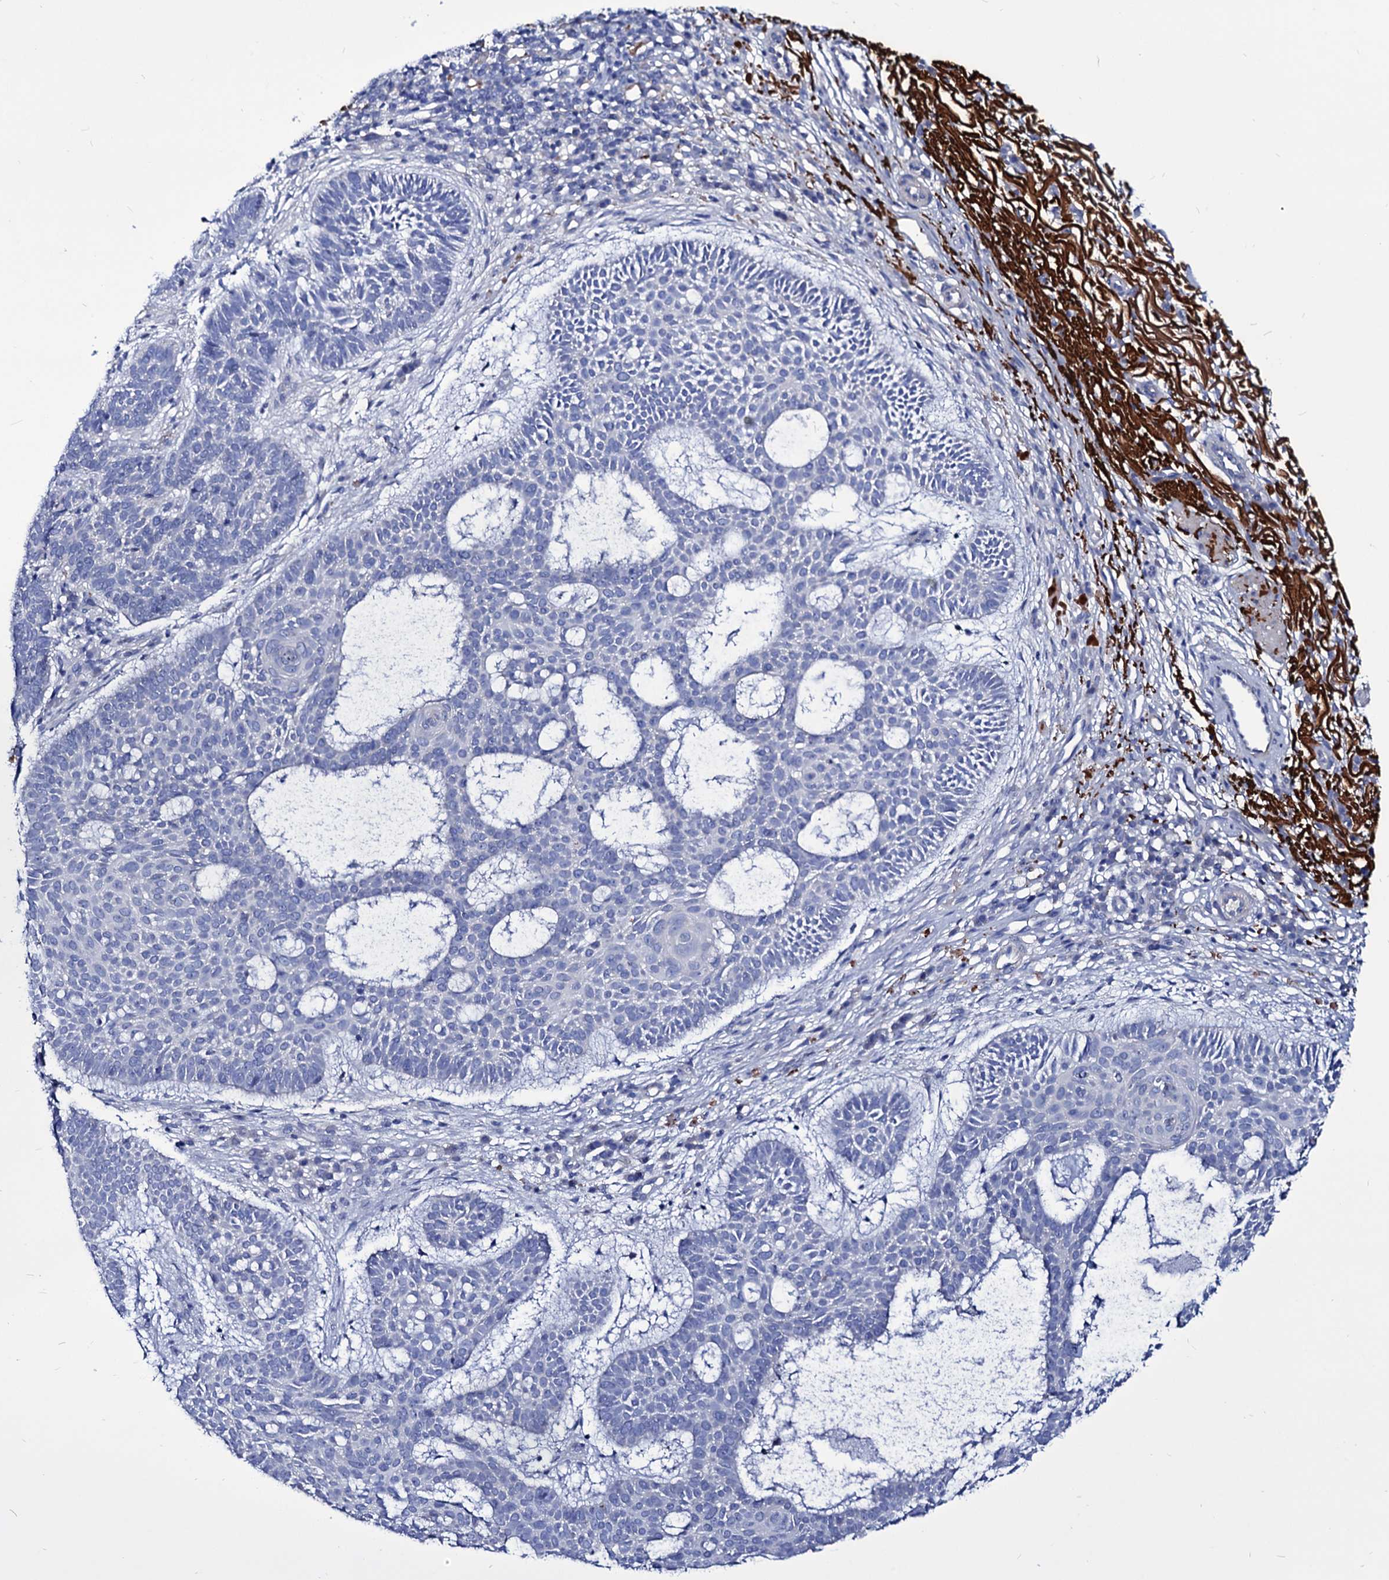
{"staining": {"intensity": "negative", "quantity": "none", "location": "none"}, "tissue": "skin cancer", "cell_type": "Tumor cells", "image_type": "cancer", "snomed": [{"axis": "morphology", "description": "Basal cell carcinoma"}, {"axis": "topography", "description": "Skin"}], "caption": "DAB (3,3'-diaminobenzidine) immunohistochemical staining of human skin basal cell carcinoma reveals no significant expression in tumor cells.", "gene": "AXL", "patient": {"sex": "male", "age": 85}}